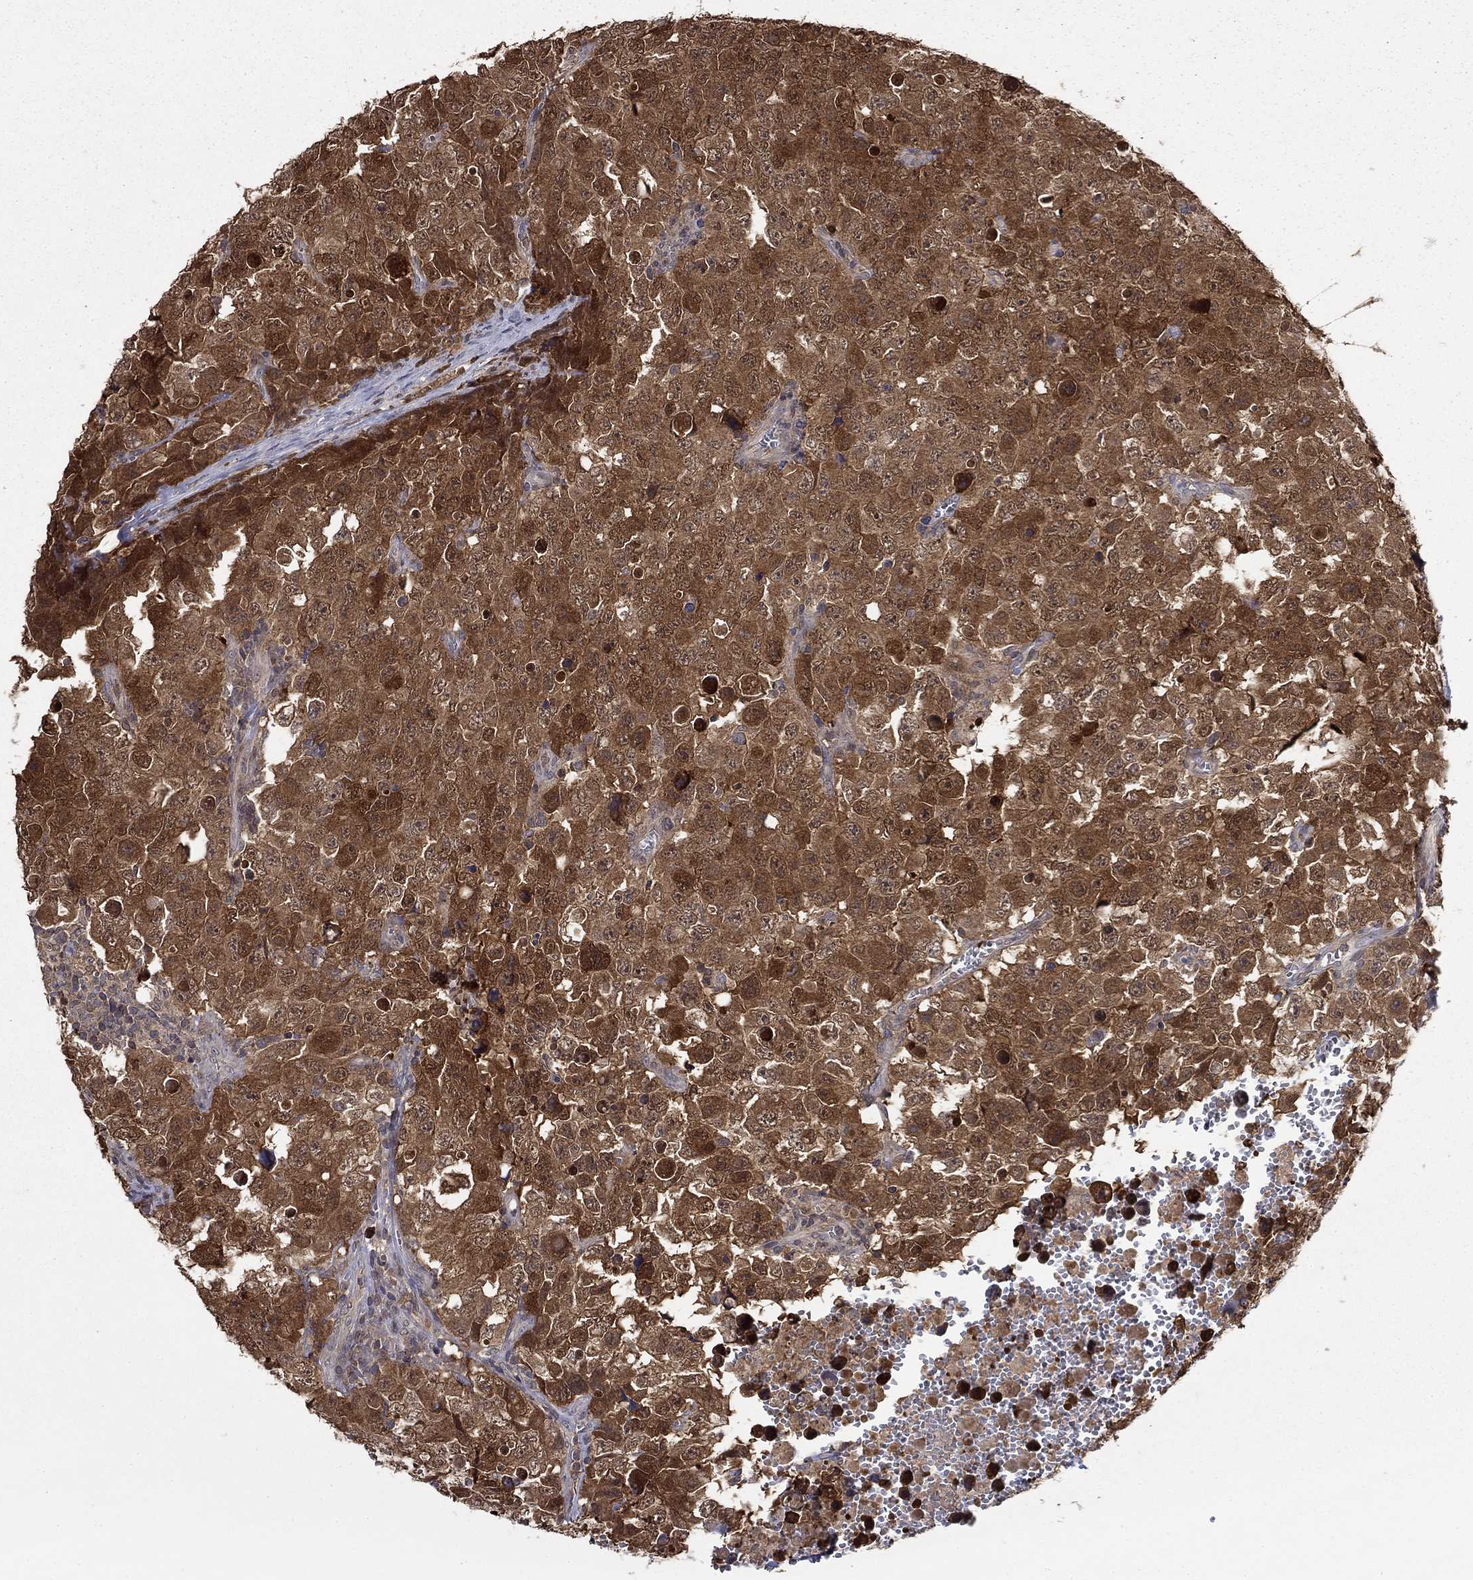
{"staining": {"intensity": "strong", "quantity": ">75%", "location": "cytoplasmic/membranous"}, "tissue": "testis cancer", "cell_type": "Tumor cells", "image_type": "cancer", "snomed": [{"axis": "morphology", "description": "Carcinoma, Embryonal, NOS"}, {"axis": "topography", "description": "Testis"}], "caption": "Human testis cancer stained with a brown dye exhibits strong cytoplasmic/membranous positive staining in approximately >75% of tumor cells.", "gene": "NIT2", "patient": {"sex": "male", "age": 23}}